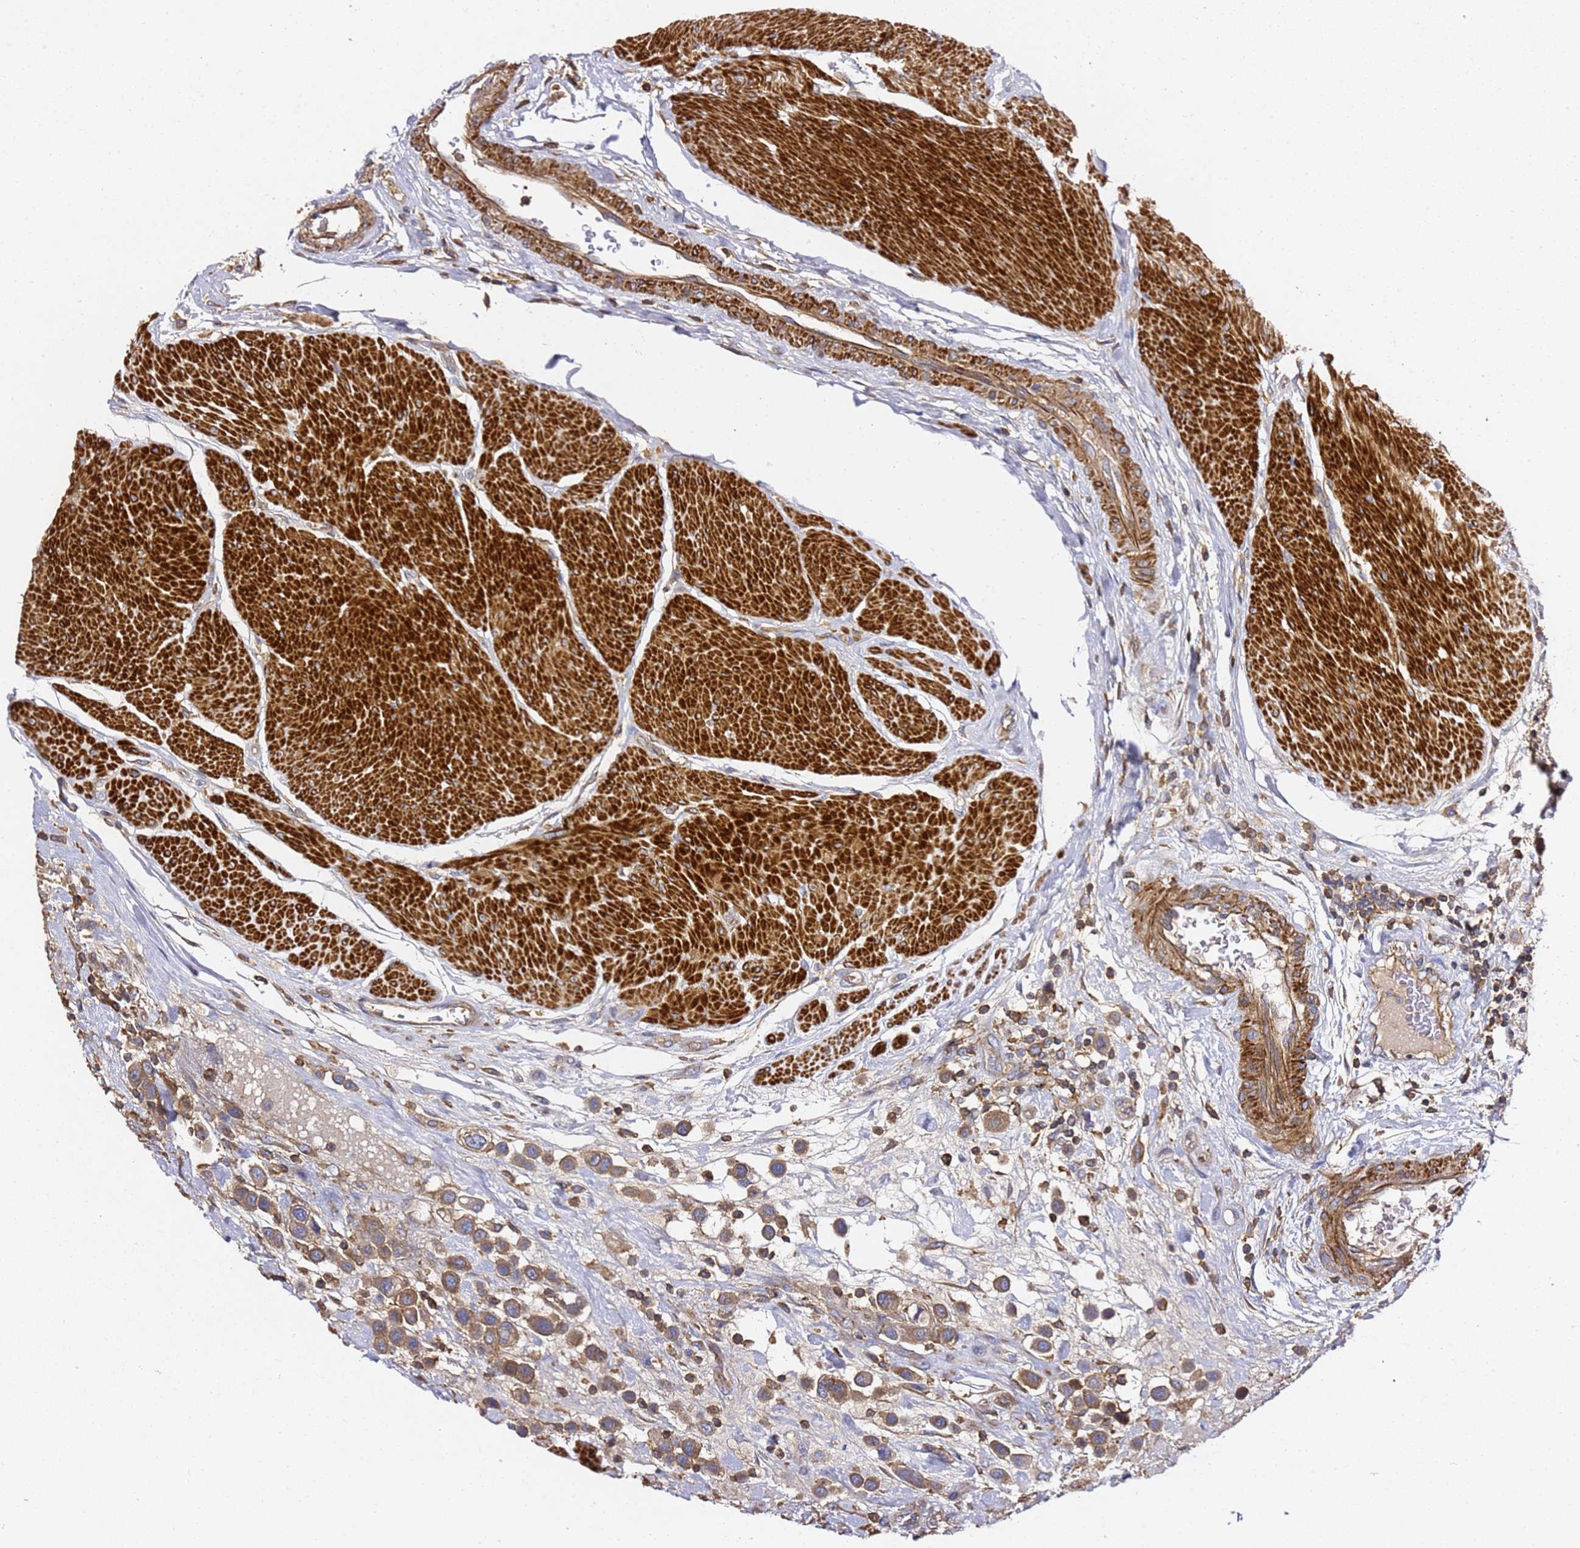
{"staining": {"intensity": "moderate", "quantity": ">75%", "location": "cytoplasmic/membranous"}, "tissue": "urothelial cancer", "cell_type": "Tumor cells", "image_type": "cancer", "snomed": [{"axis": "morphology", "description": "Urothelial carcinoma, High grade"}, {"axis": "topography", "description": "Urinary bladder"}], "caption": "Immunohistochemistry (IHC) of urothelial cancer reveals medium levels of moderate cytoplasmic/membranous expression in approximately >75% of tumor cells. Using DAB (brown) and hematoxylin (blue) stains, captured at high magnification using brightfield microscopy.", "gene": "ZFP36L2", "patient": {"sex": "male", "age": 50}}